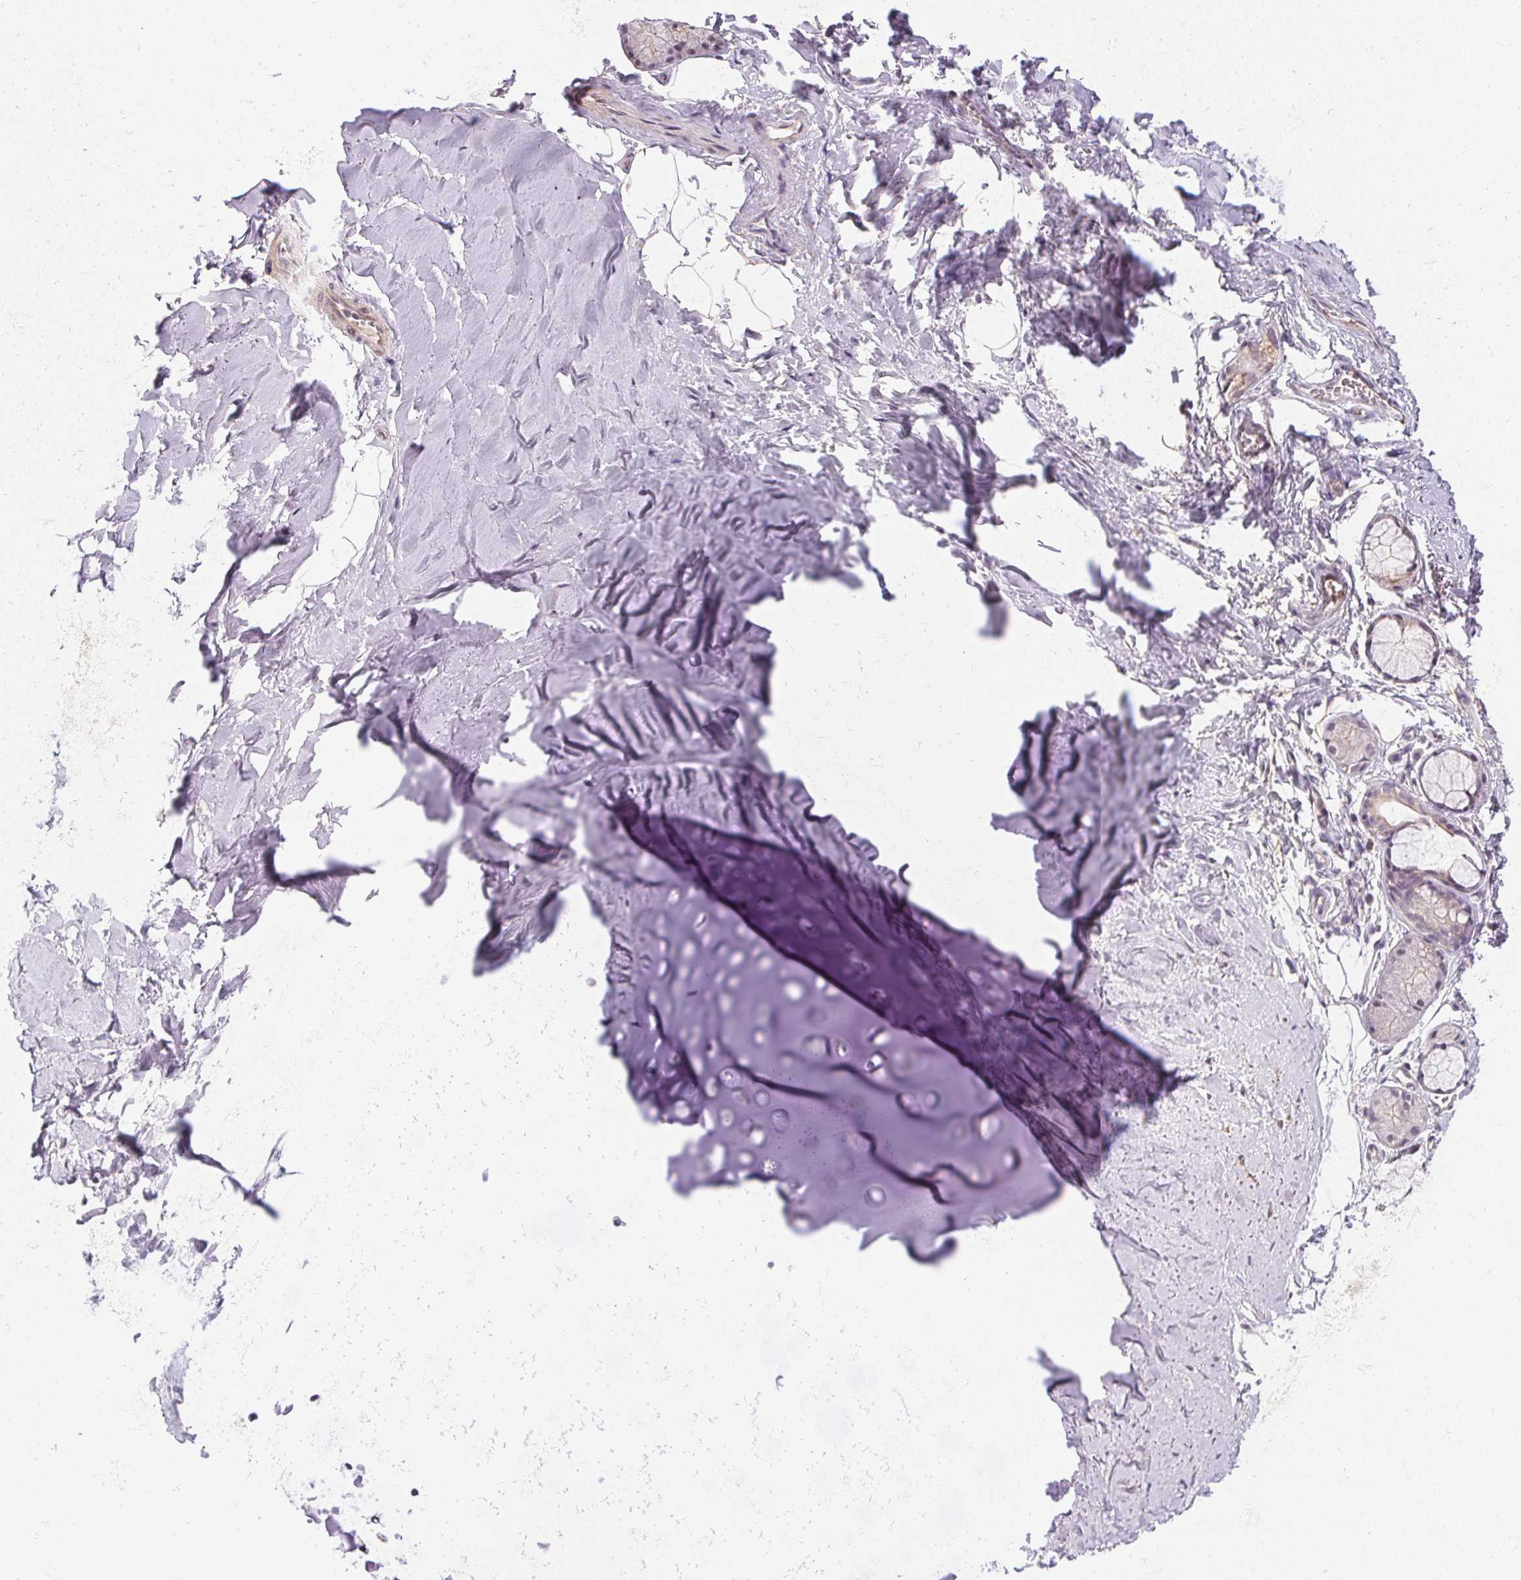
{"staining": {"intensity": "negative", "quantity": "none", "location": "none"}, "tissue": "adipose tissue", "cell_type": "Adipocytes", "image_type": "normal", "snomed": [{"axis": "morphology", "description": "Normal tissue, NOS"}, {"axis": "topography", "description": "Cartilage tissue"}, {"axis": "topography", "description": "Bronchus"}], "caption": "Immunohistochemistry image of benign human adipose tissue stained for a protein (brown), which exhibits no staining in adipocytes. (DAB IHC with hematoxylin counter stain).", "gene": "CFAP92", "patient": {"sex": "female", "age": 79}}